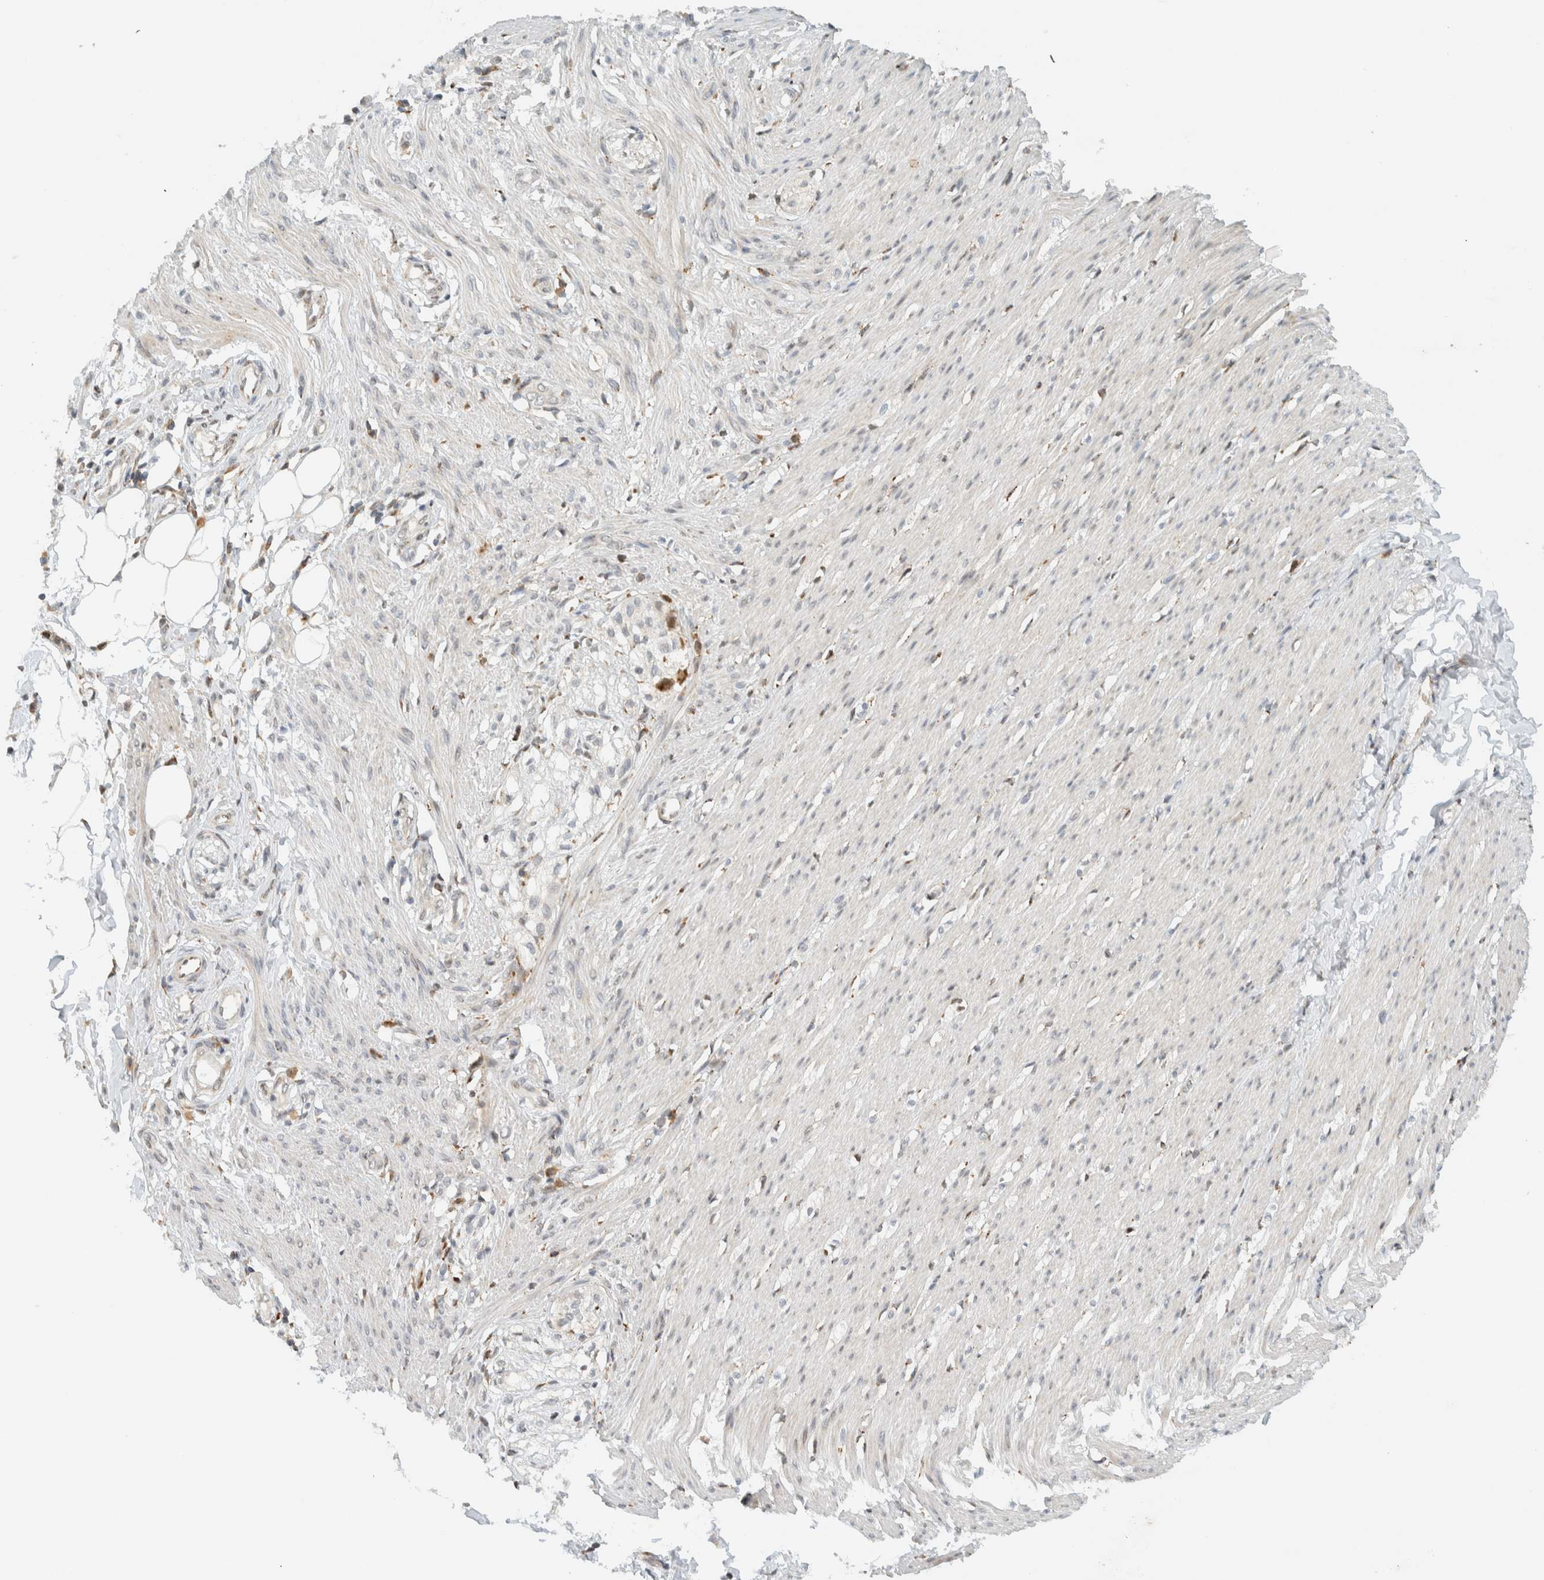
{"staining": {"intensity": "negative", "quantity": "none", "location": "none"}, "tissue": "smooth muscle", "cell_type": "Smooth muscle cells", "image_type": "normal", "snomed": [{"axis": "morphology", "description": "Normal tissue, NOS"}, {"axis": "morphology", "description": "Adenocarcinoma, NOS"}, {"axis": "topography", "description": "Smooth muscle"}, {"axis": "topography", "description": "Colon"}], "caption": "The micrograph exhibits no significant staining in smooth muscle cells of smooth muscle. The staining was performed using DAB to visualize the protein expression in brown, while the nuclei were stained in blue with hematoxylin (Magnification: 20x).", "gene": "ITPRID1", "patient": {"sex": "male", "age": 14}}